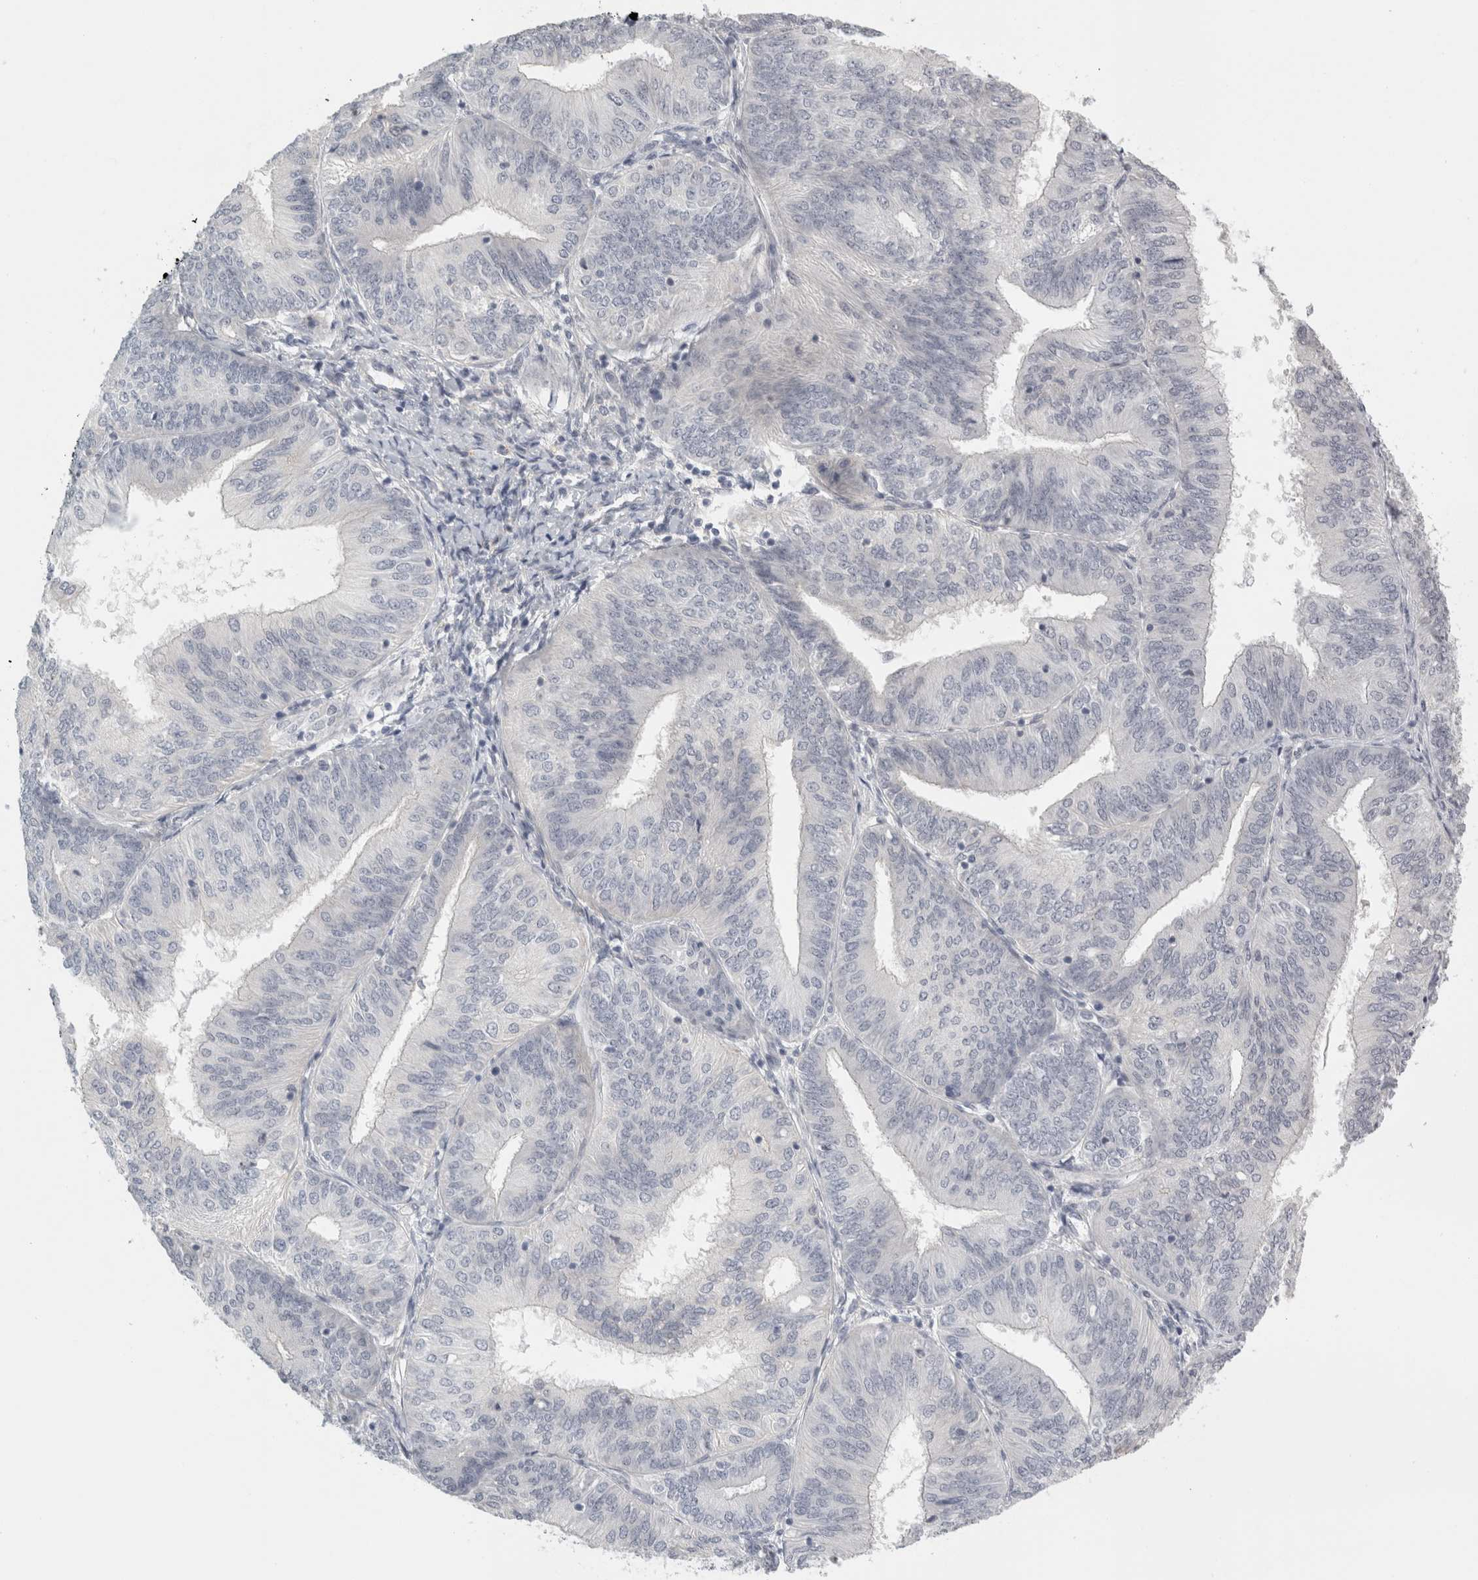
{"staining": {"intensity": "negative", "quantity": "none", "location": "none"}, "tissue": "endometrial cancer", "cell_type": "Tumor cells", "image_type": "cancer", "snomed": [{"axis": "morphology", "description": "Adenocarcinoma, NOS"}, {"axis": "topography", "description": "Endometrium"}], "caption": "Tumor cells are negative for protein expression in human endometrial adenocarcinoma.", "gene": "FBLIM1", "patient": {"sex": "female", "age": 58}}